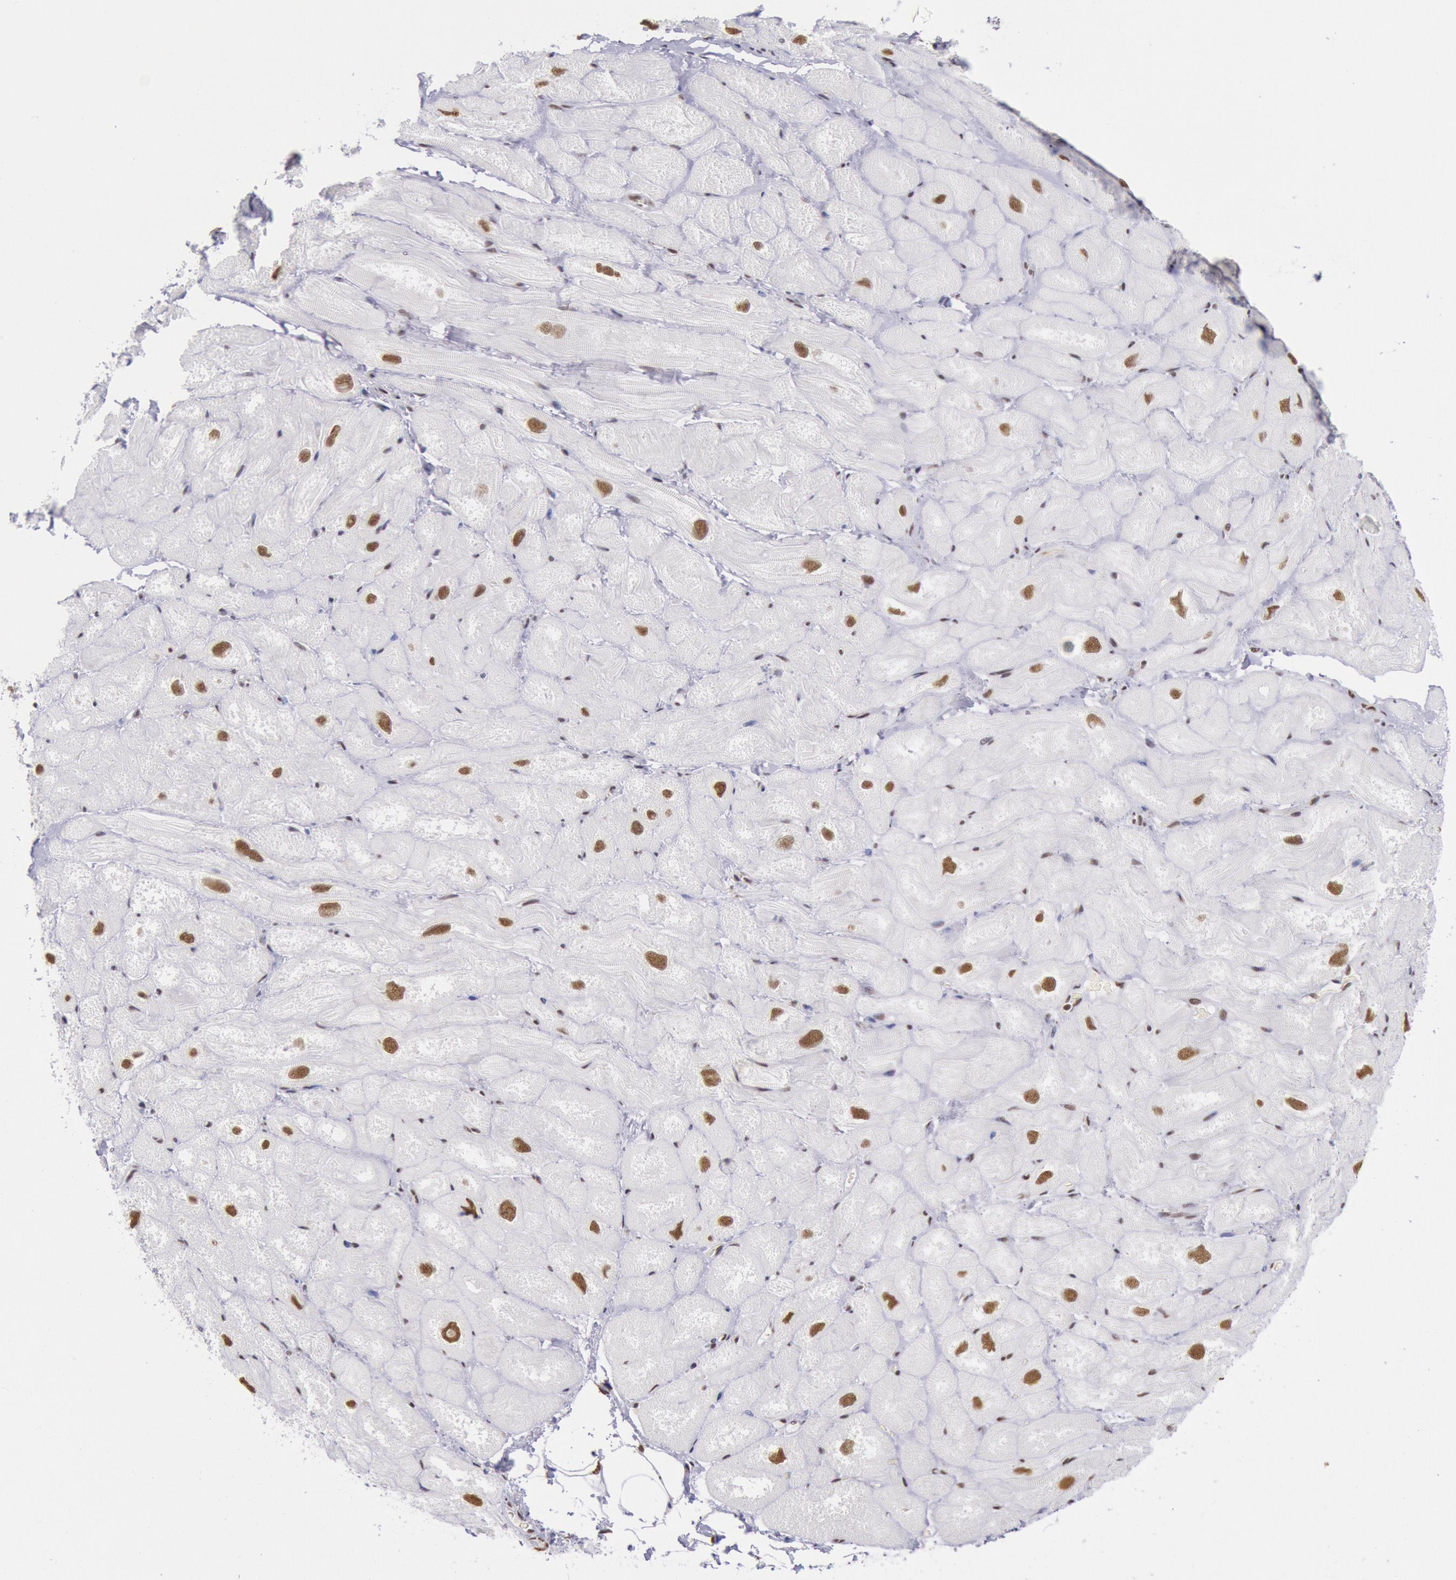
{"staining": {"intensity": "moderate", "quantity": ">75%", "location": "nuclear"}, "tissue": "heart muscle", "cell_type": "Cardiomyocytes", "image_type": "normal", "snomed": [{"axis": "morphology", "description": "Normal tissue, NOS"}, {"axis": "topography", "description": "Heart"}], "caption": "Immunohistochemical staining of benign heart muscle displays medium levels of moderate nuclear positivity in approximately >75% of cardiomyocytes. (DAB (3,3'-diaminobenzidine) IHC with brightfield microscopy, high magnification).", "gene": "SNRPD3", "patient": {"sex": "male", "age": 49}}